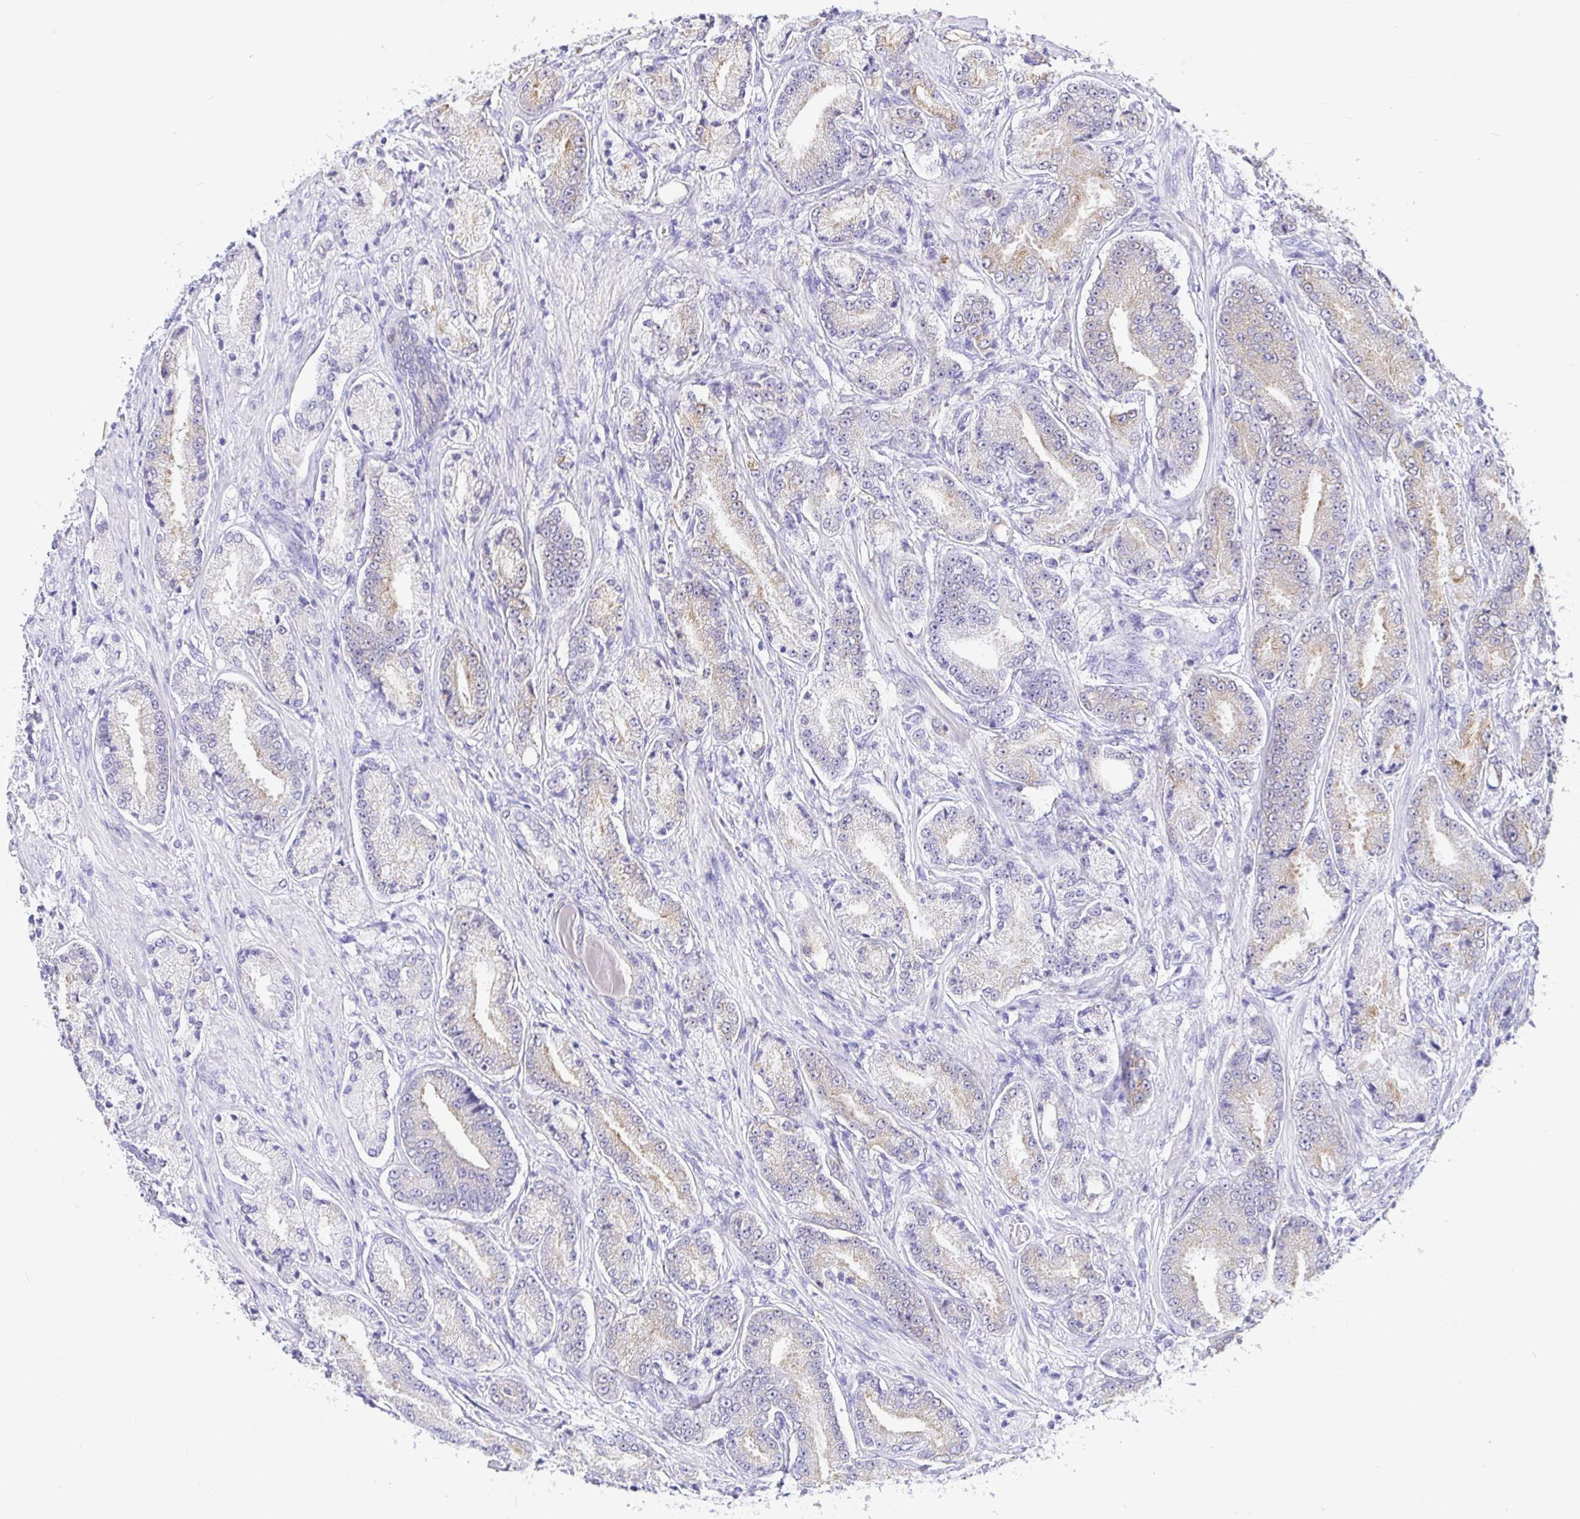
{"staining": {"intensity": "weak", "quantity": "<25%", "location": "cytoplasmic/membranous"}, "tissue": "prostate cancer", "cell_type": "Tumor cells", "image_type": "cancer", "snomed": [{"axis": "morphology", "description": "Adenocarcinoma, High grade"}, {"axis": "topography", "description": "Prostate and seminal vesicle, NOS"}], "caption": "Immunohistochemical staining of prostate adenocarcinoma (high-grade) exhibits no significant expression in tumor cells.", "gene": "EZHIP", "patient": {"sex": "male", "age": 61}}